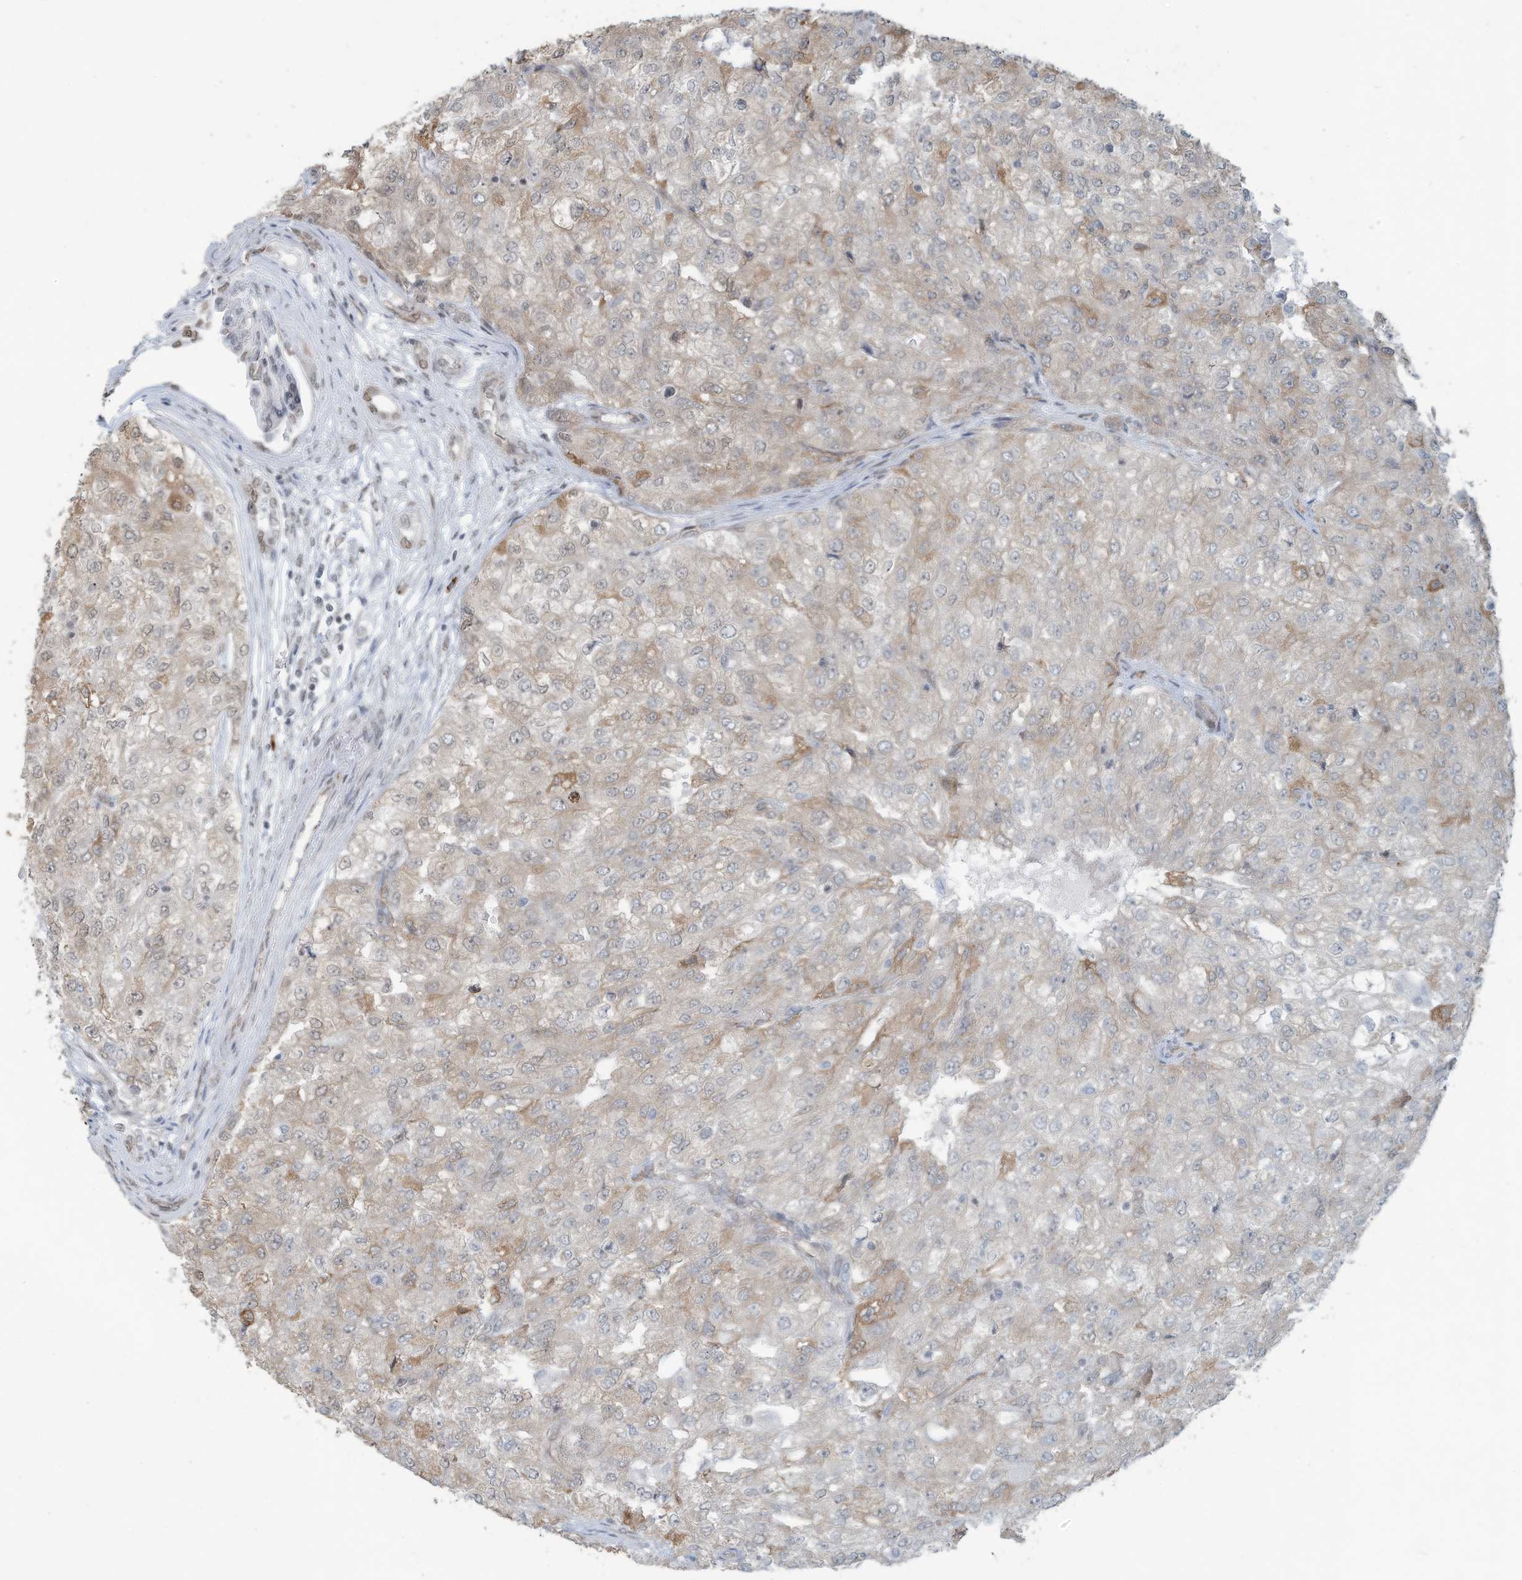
{"staining": {"intensity": "moderate", "quantity": "25%-75%", "location": "nuclear"}, "tissue": "renal cancer", "cell_type": "Tumor cells", "image_type": "cancer", "snomed": [{"axis": "morphology", "description": "Adenocarcinoma, NOS"}, {"axis": "topography", "description": "Kidney"}], "caption": "Immunohistochemistry (DAB (3,3'-diaminobenzidine)) staining of adenocarcinoma (renal) displays moderate nuclear protein expression in approximately 25%-75% of tumor cells.", "gene": "SARNP", "patient": {"sex": "female", "age": 54}}